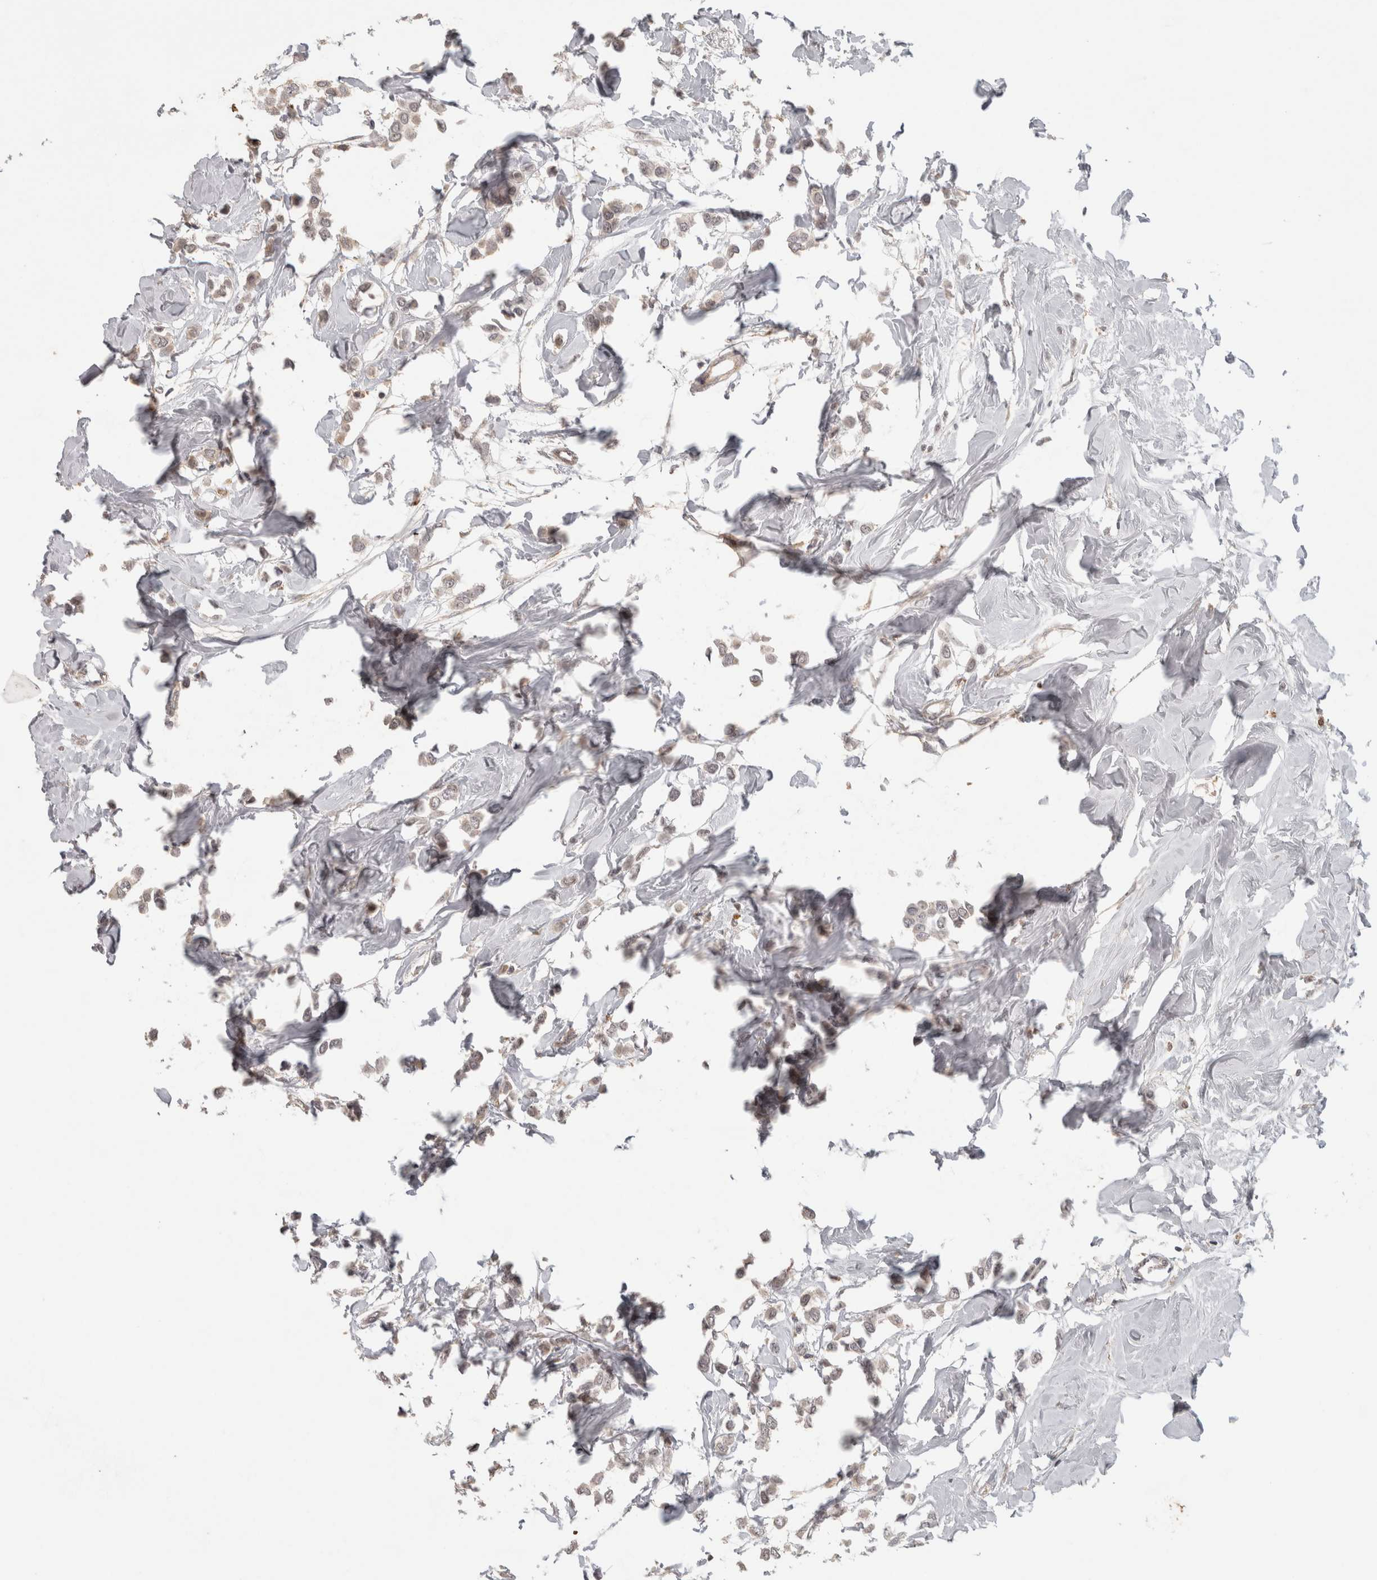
{"staining": {"intensity": "negative", "quantity": "none", "location": "none"}, "tissue": "breast cancer", "cell_type": "Tumor cells", "image_type": "cancer", "snomed": [{"axis": "morphology", "description": "Lobular carcinoma"}, {"axis": "topography", "description": "Breast"}], "caption": "IHC of human breast lobular carcinoma demonstrates no staining in tumor cells.", "gene": "HAVCR2", "patient": {"sex": "female", "age": 51}}